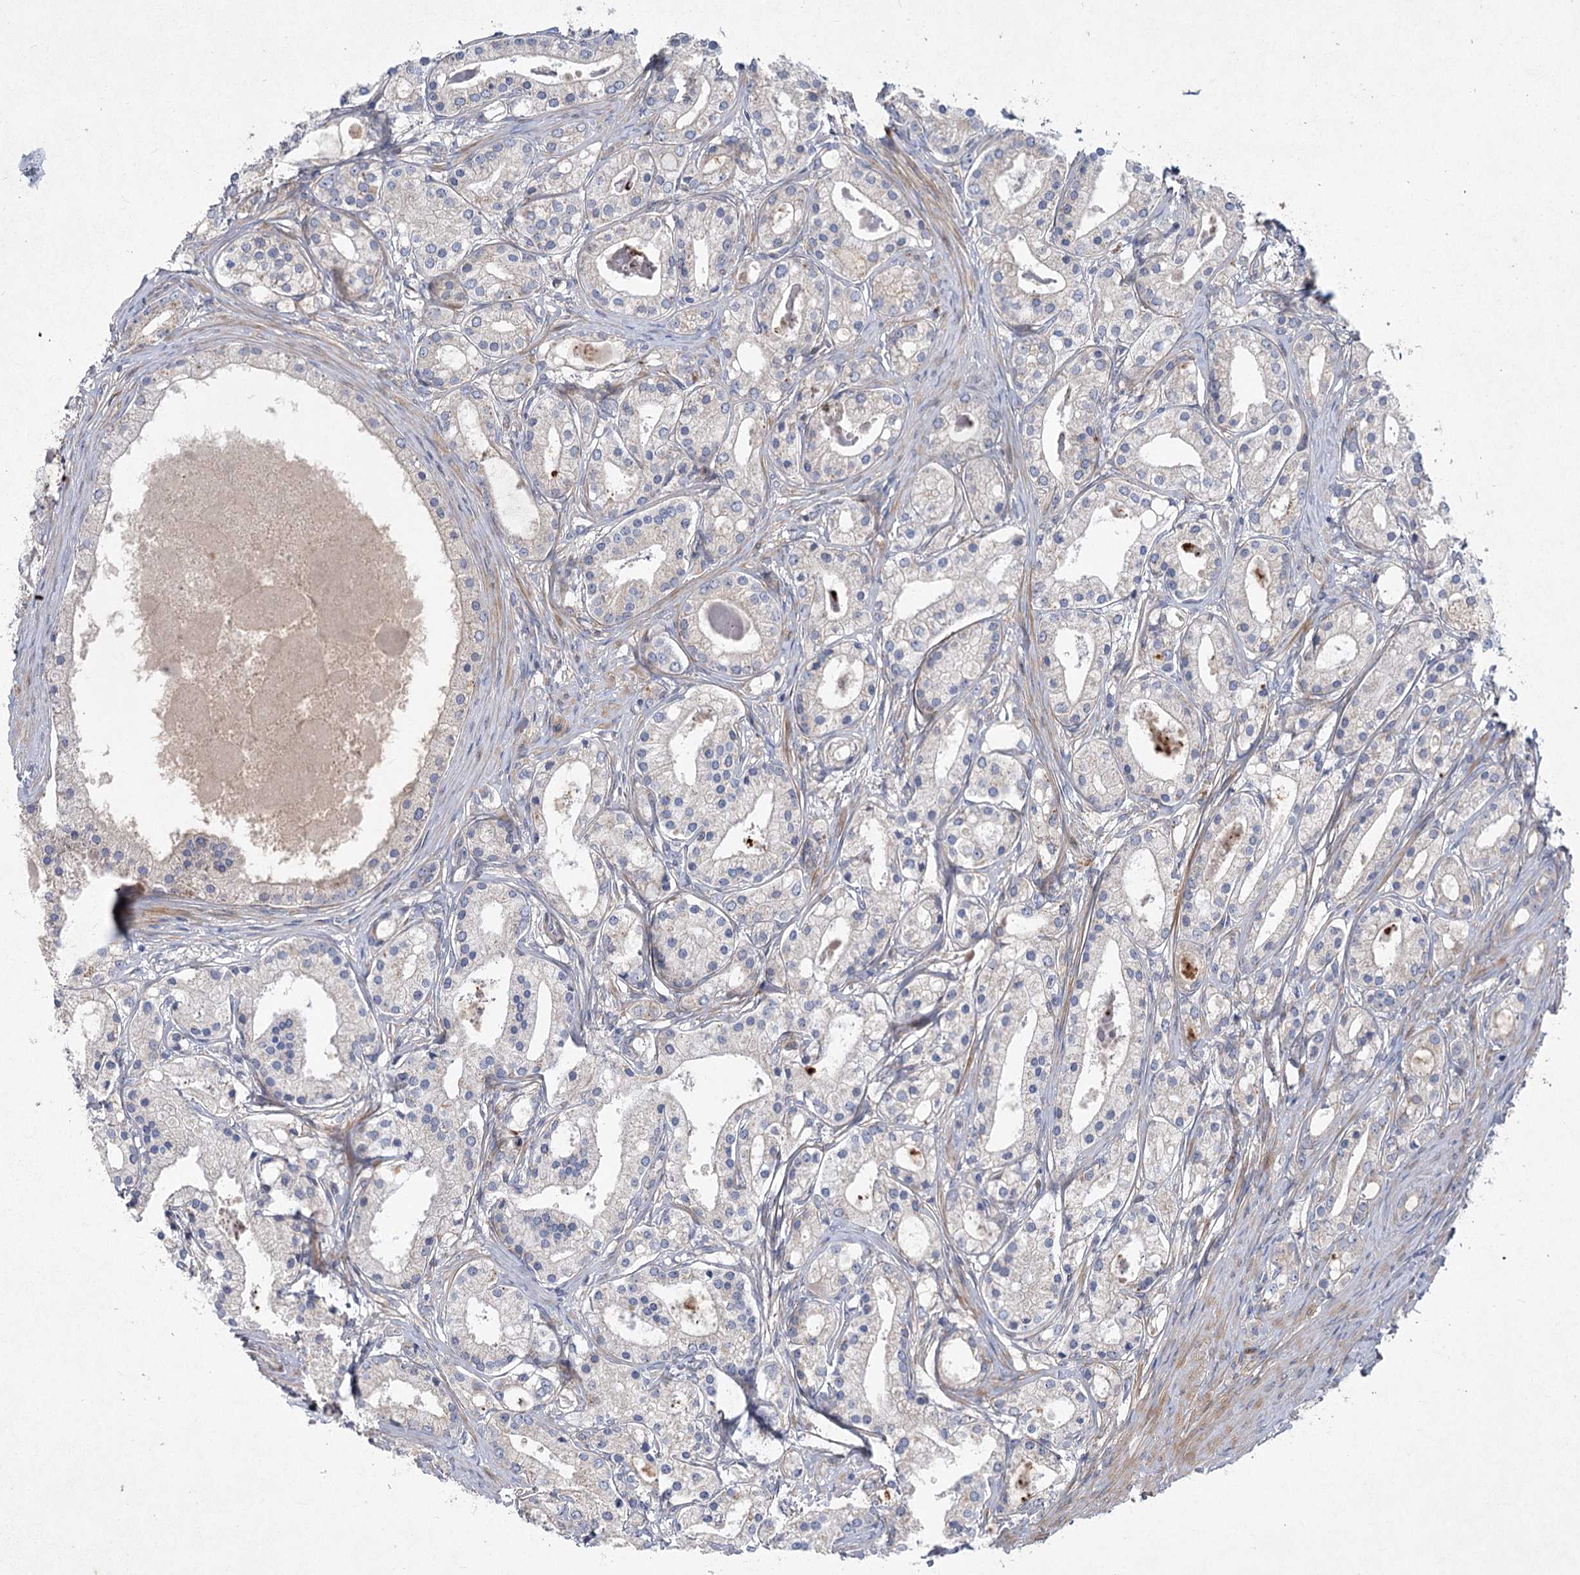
{"staining": {"intensity": "negative", "quantity": "none", "location": "none"}, "tissue": "prostate cancer", "cell_type": "Tumor cells", "image_type": "cancer", "snomed": [{"axis": "morphology", "description": "Adenocarcinoma, High grade"}, {"axis": "topography", "description": "Prostate"}], "caption": "High power microscopy histopathology image of an immunohistochemistry (IHC) histopathology image of prostate high-grade adenocarcinoma, revealing no significant positivity in tumor cells.", "gene": "SH3BP5L", "patient": {"sex": "male", "age": 59}}